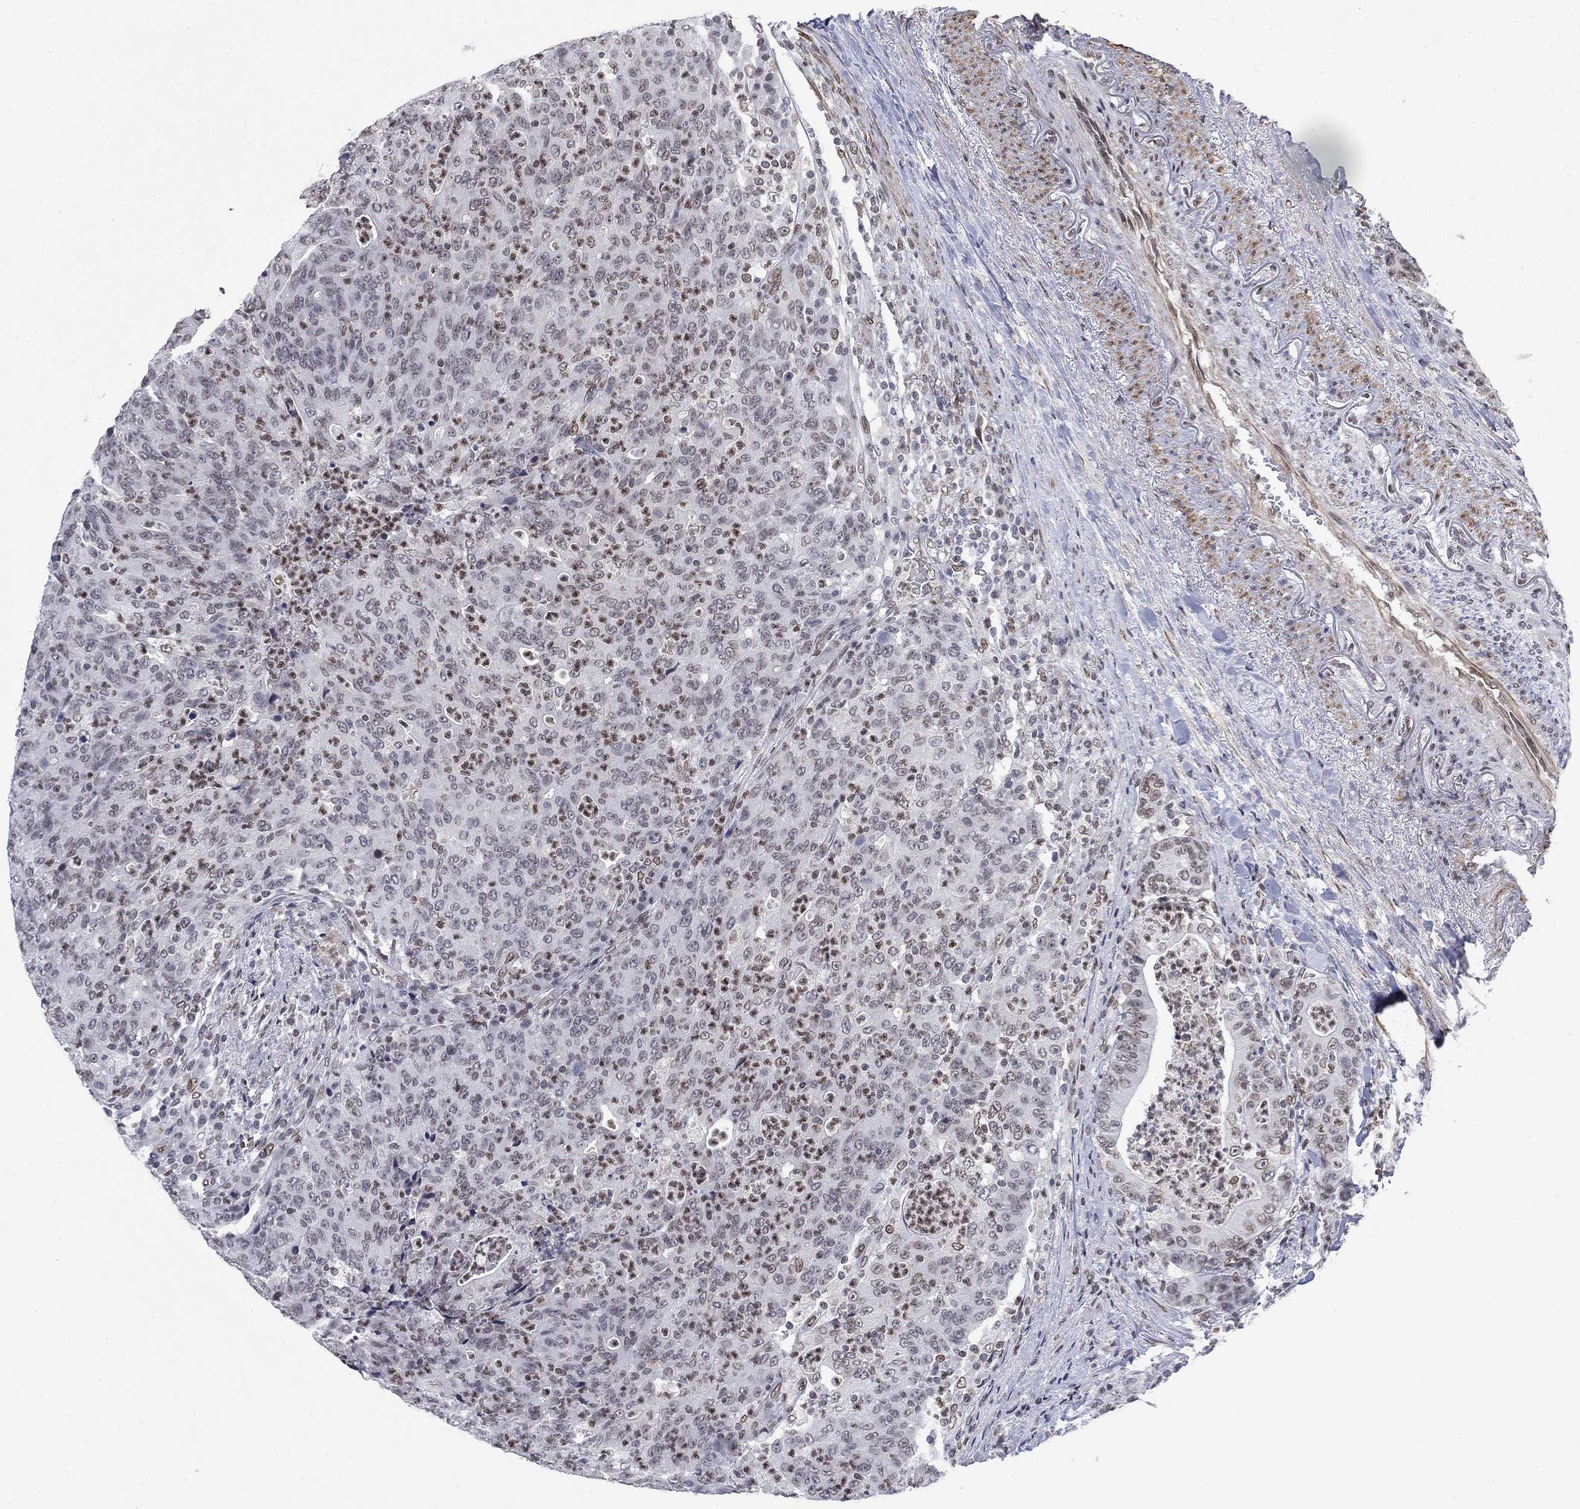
{"staining": {"intensity": "weak", "quantity": "<25%", "location": "nuclear"}, "tissue": "colorectal cancer", "cell_type": "Tumor cells", "image_type": "cancer", "snomed": [{"axis": "morphology", "description": "Adenocarcinoma, NOS"}, {"axis": "topography", "description": "Colon"}], "caption": "Protein analysis of adenocarcinoma (colorectal) reveals no significant positivity in tumor cells.", "gene": "TOR1AIP1", "patient": {"sex": "male", "age": 70}}